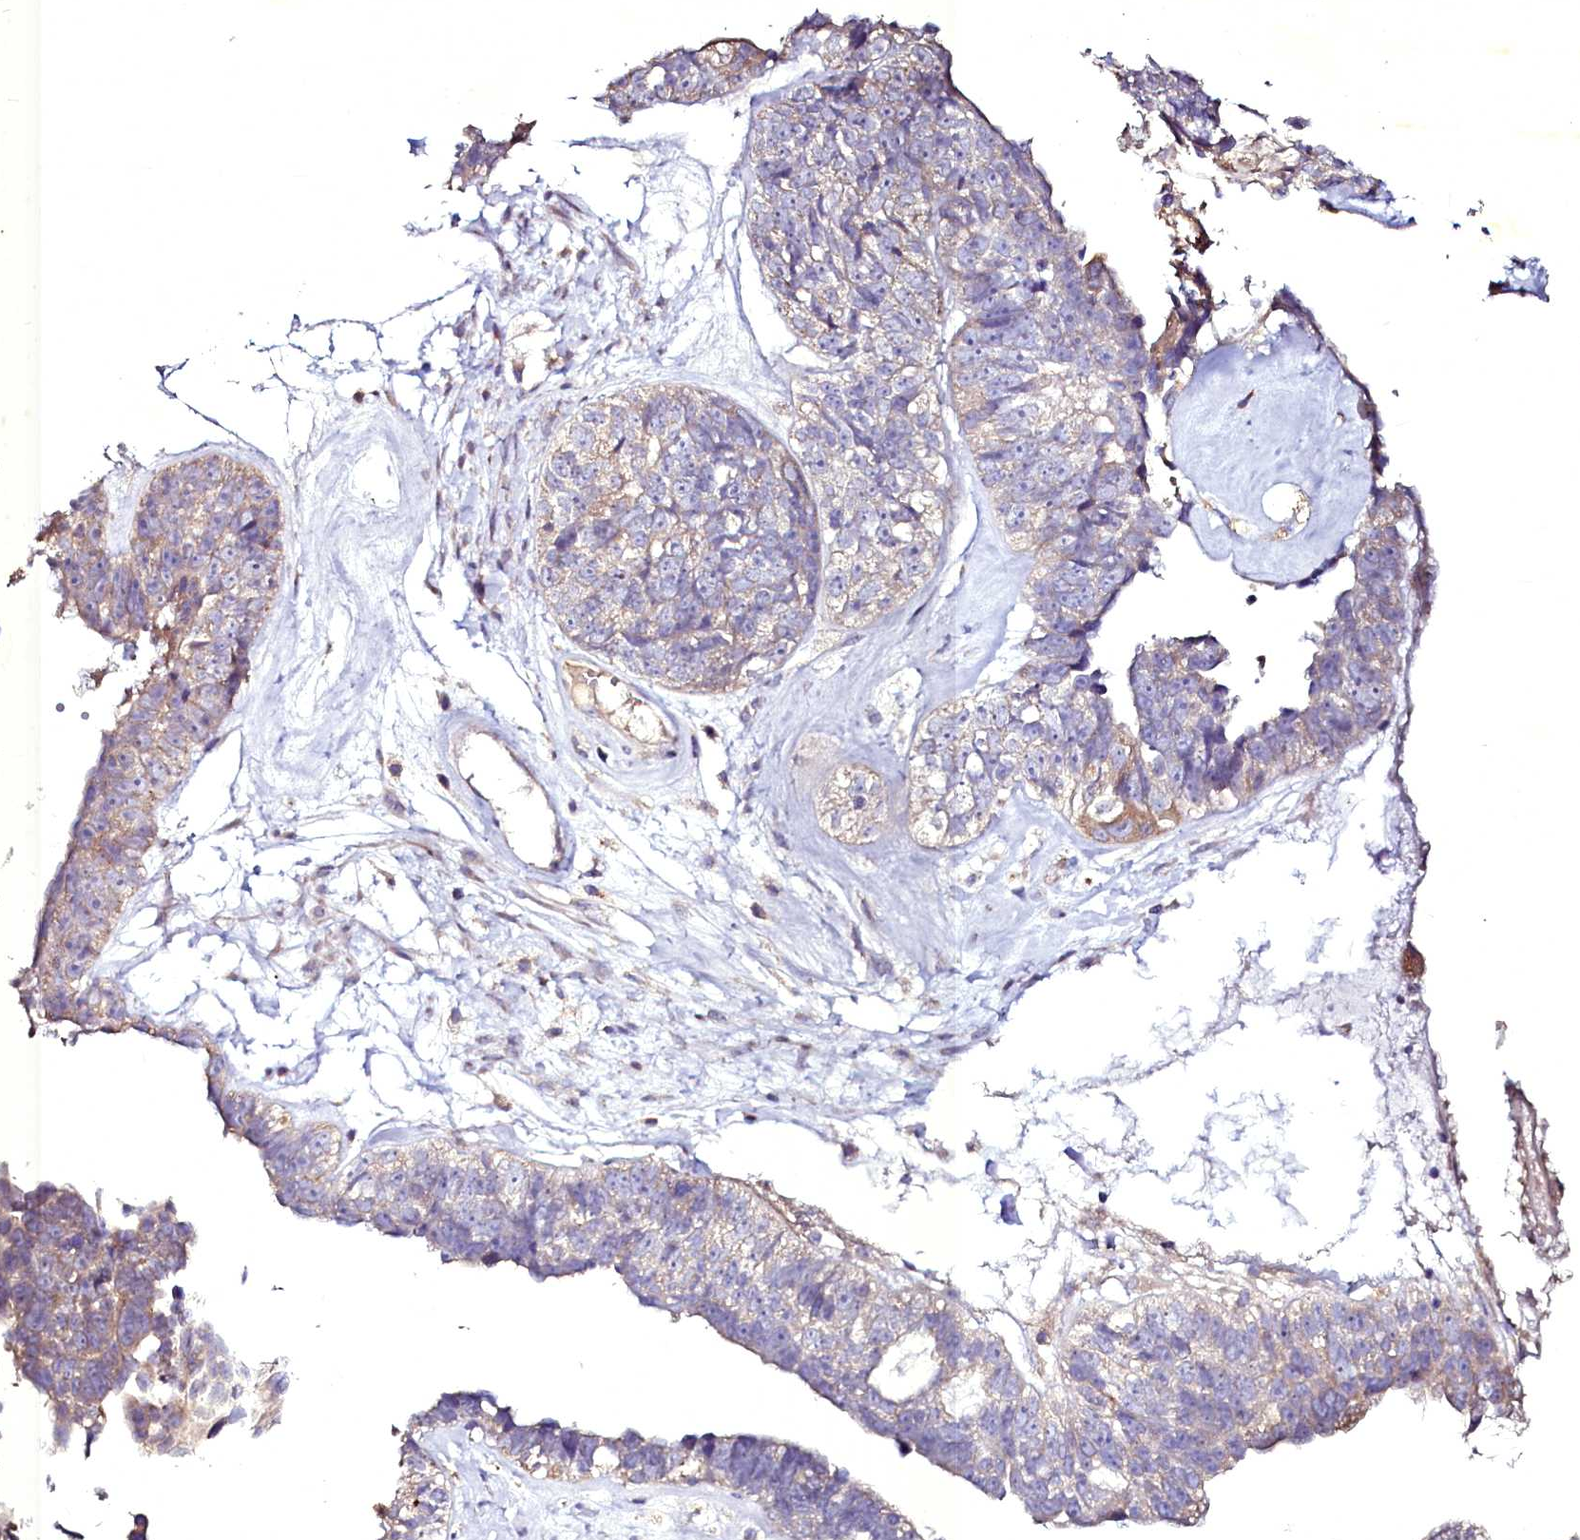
{"staining": {"intensity": "weak", "quantity": "<25%", "location": "cytoplasmic/membranous"}, "tissue": "ovarian cancer", "cell_type": "Tumor cells", "image_type": "cancer", "snomed": [{"axis": "morphology", "description": "Cystadenocarcinoma, serous, NOS"}, {"axis": "topography", "description": "Ovary"}], "caption": "Immunohistochemical staining of human serous cystadenocarcinoma (ovarian) shows no significant positivity in tumor cells.", "gene": "SELENOT", "patient": {"sex": "female", "age": 79}}